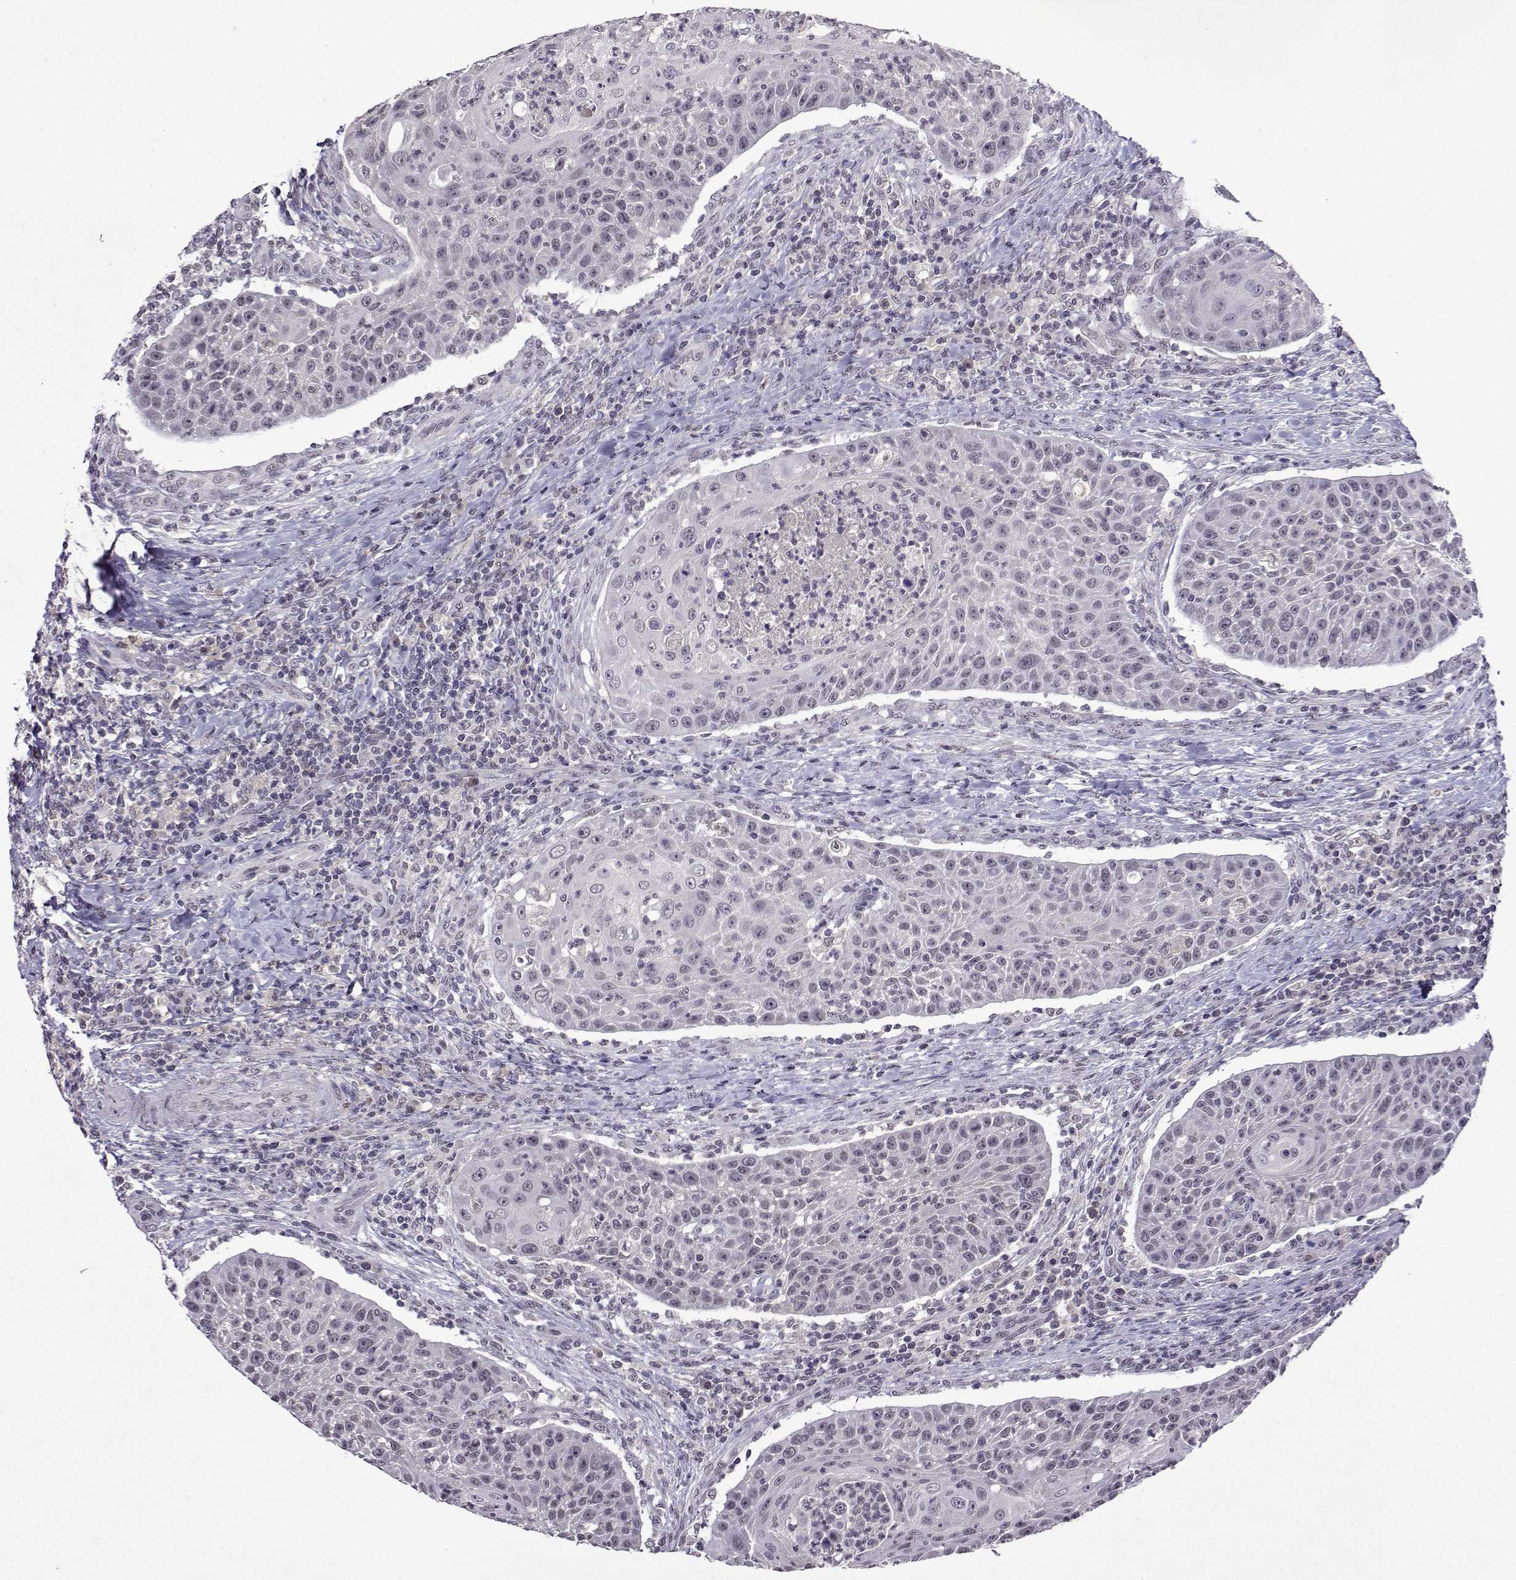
{"staining": {"intensity": "negative", "quantity": "none", "location": "none"}, "tissue": "head and neck cancer", "cell_type": "Tumor cells", "image_type": "cancer", "snomed": [{"axis": "morphology", "description": "Squamous cell carcinoma, NOS"}, {"axis": "topography", "description": "Head-Neck"}], "caption": "Immunohistochemistry (IHC) histopathology image of neoplastic tissue: head and neck squamous cell carcinoma stained with DAB (3,3'-diaminobenzidine) demonstrates no significant protein expression in tumor cells. (IHC, brightfield microscopy, high magnification).", "gene": "CCL28", "patient": {"sex": "male", "age": 69}}